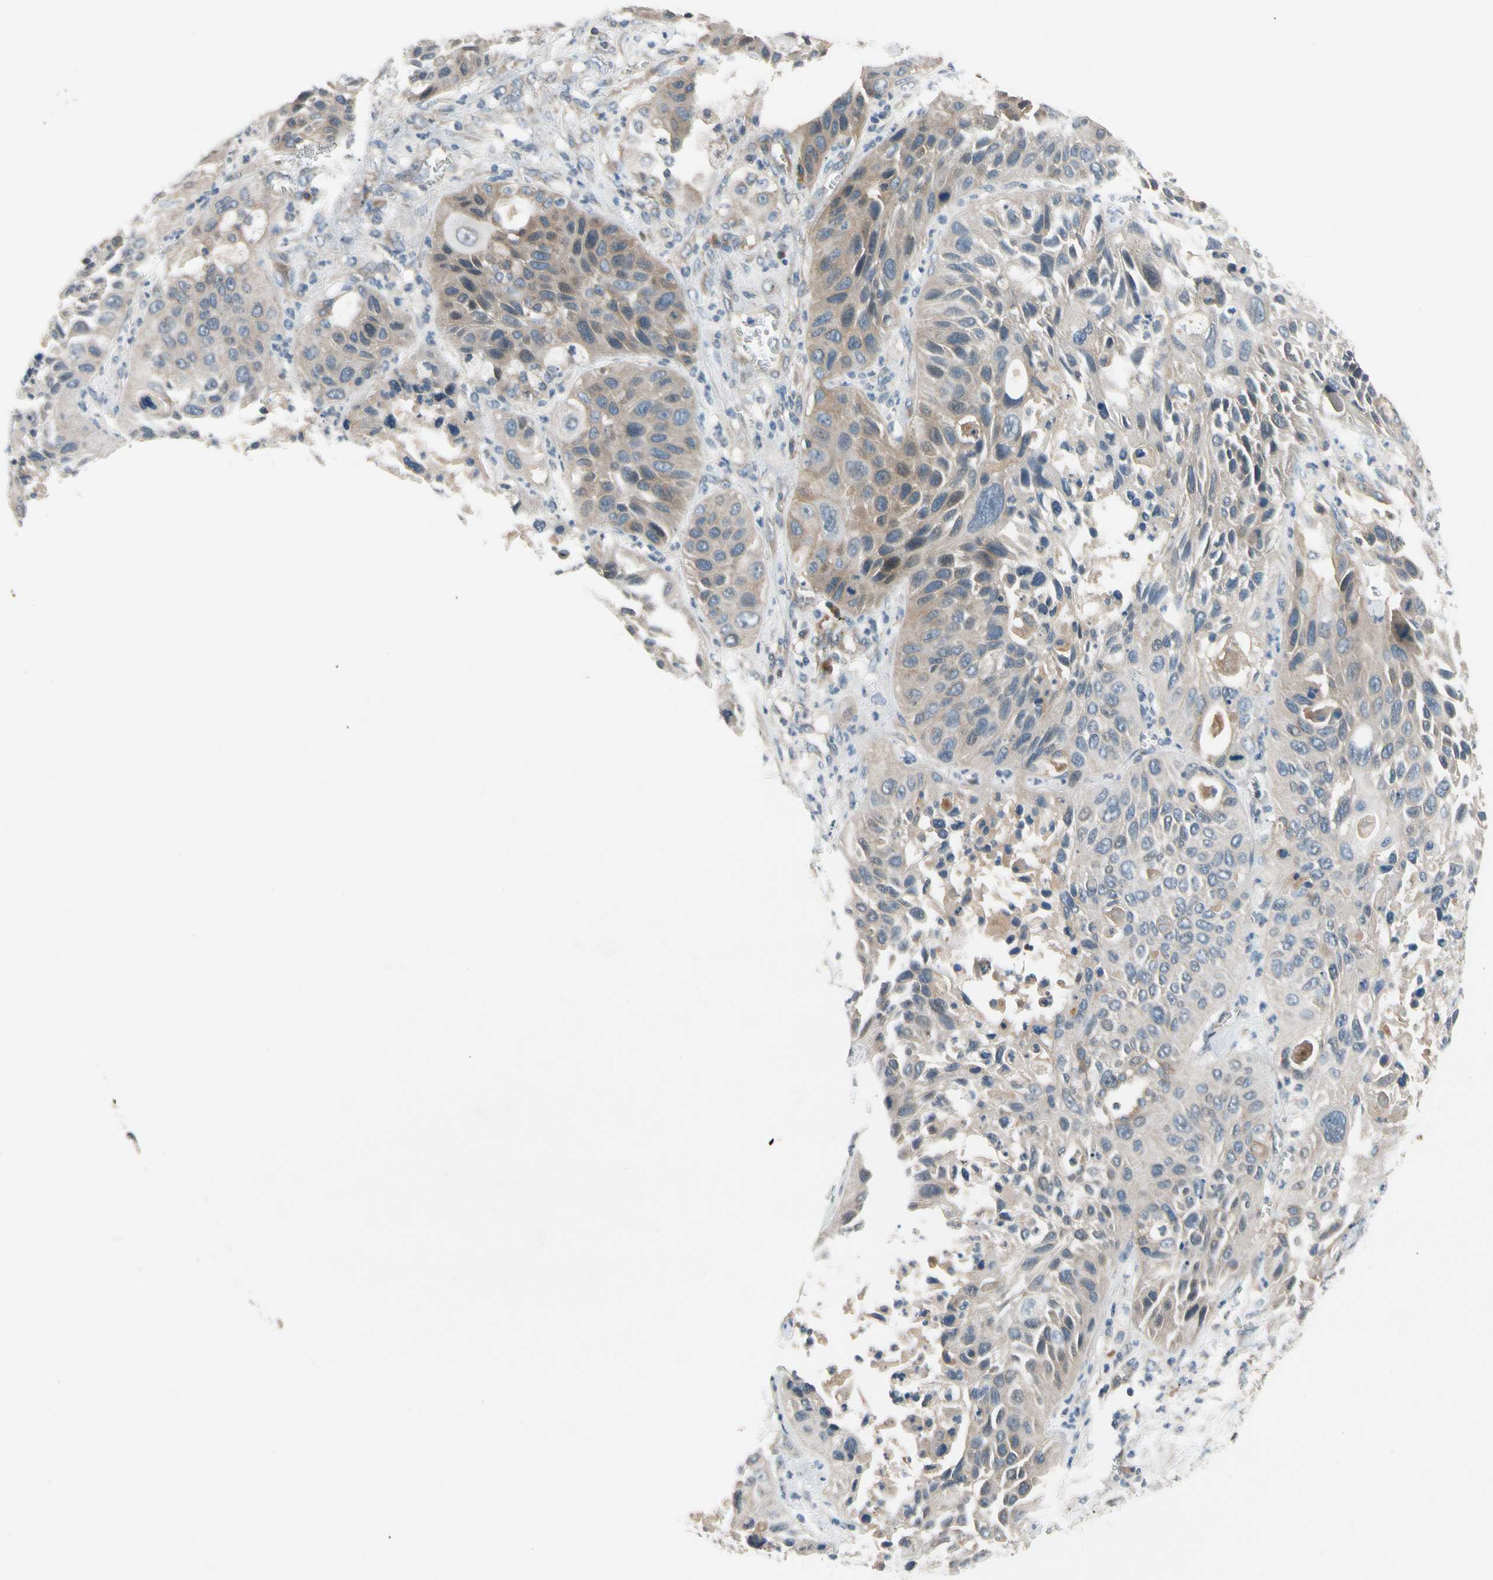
{"staining": {"intensity": "weak", "quantity": "25%-75%", "location": "cytoplasmic/membranous"}, "tissue": "lung cancer", "cell_type": "Tumor cells", "image_type": "cancer", "snomed": [{"axis": "morphology", "description": "Squamous cell carcinoma, NOS"}, {"axis": "topography", "description": "Lung"}], "caption": "Squamous cell carcinoma (lung) was stained to show a protein in brown. There is low levels of weak cytoplasmic/membranous staining in about 25%-75% of tumor cells.", "gene": "MST1R", "patient": {"sex": "female", "age": 76}}